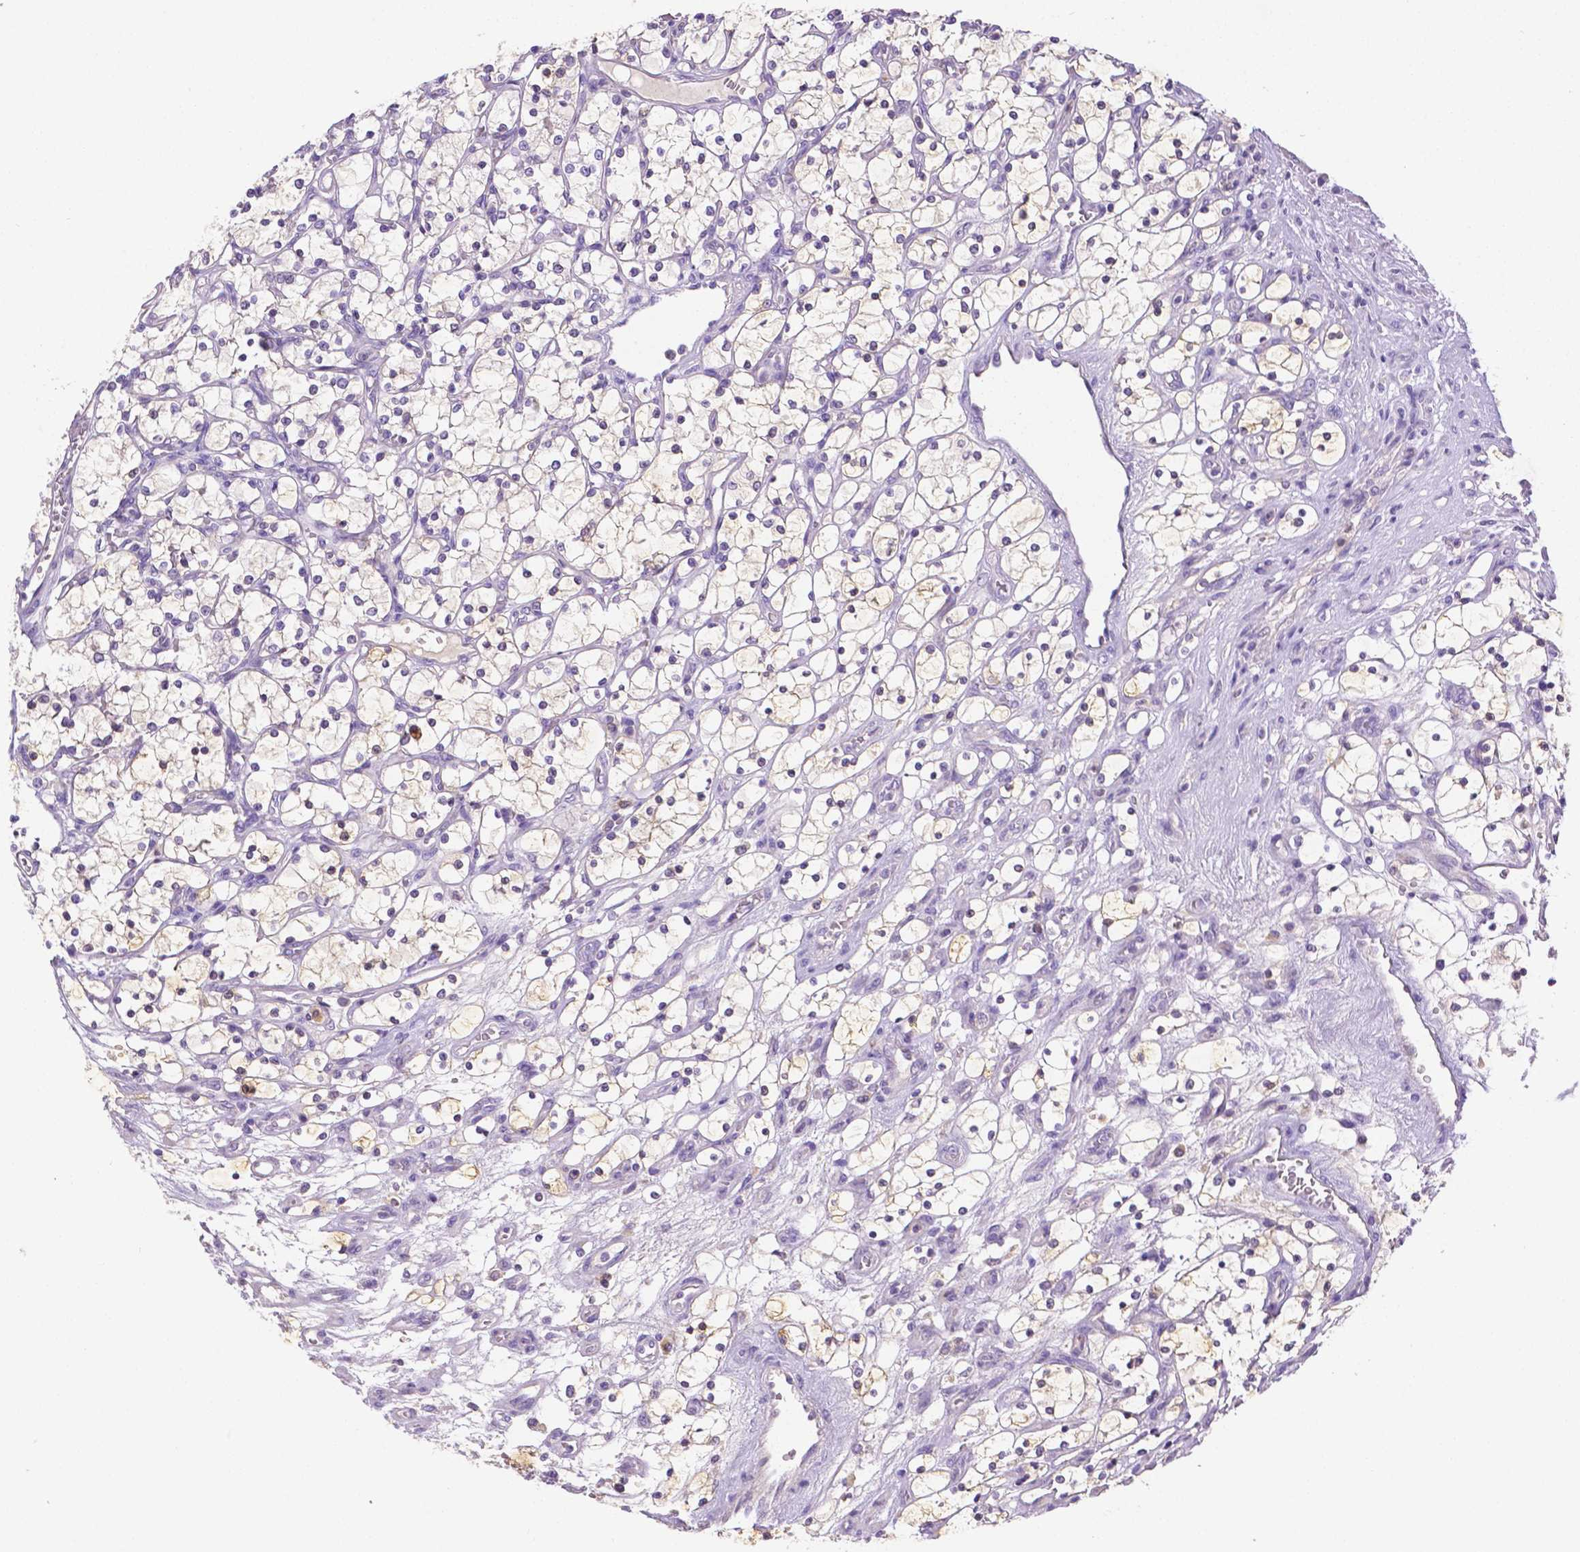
{"staining": {"intensity": "weak", "quantity": "<25%", "location": "cytoplasmic/membranous"}, "tissue": "renal cancer", "cell_type": "Tumor cells", "image_type": "cancer", "snomed": [{"axis": "morphology", "description": "Adenocarcinoma, NOS"}, {"axis": "topography", "description": "Kidney"}], "caption": "Tumor cells are negative for brown protein staining in renal cancer (adenocarcinoma).", "gene": "NXPH2", "patient": {"sex": "female", "age": 69}}